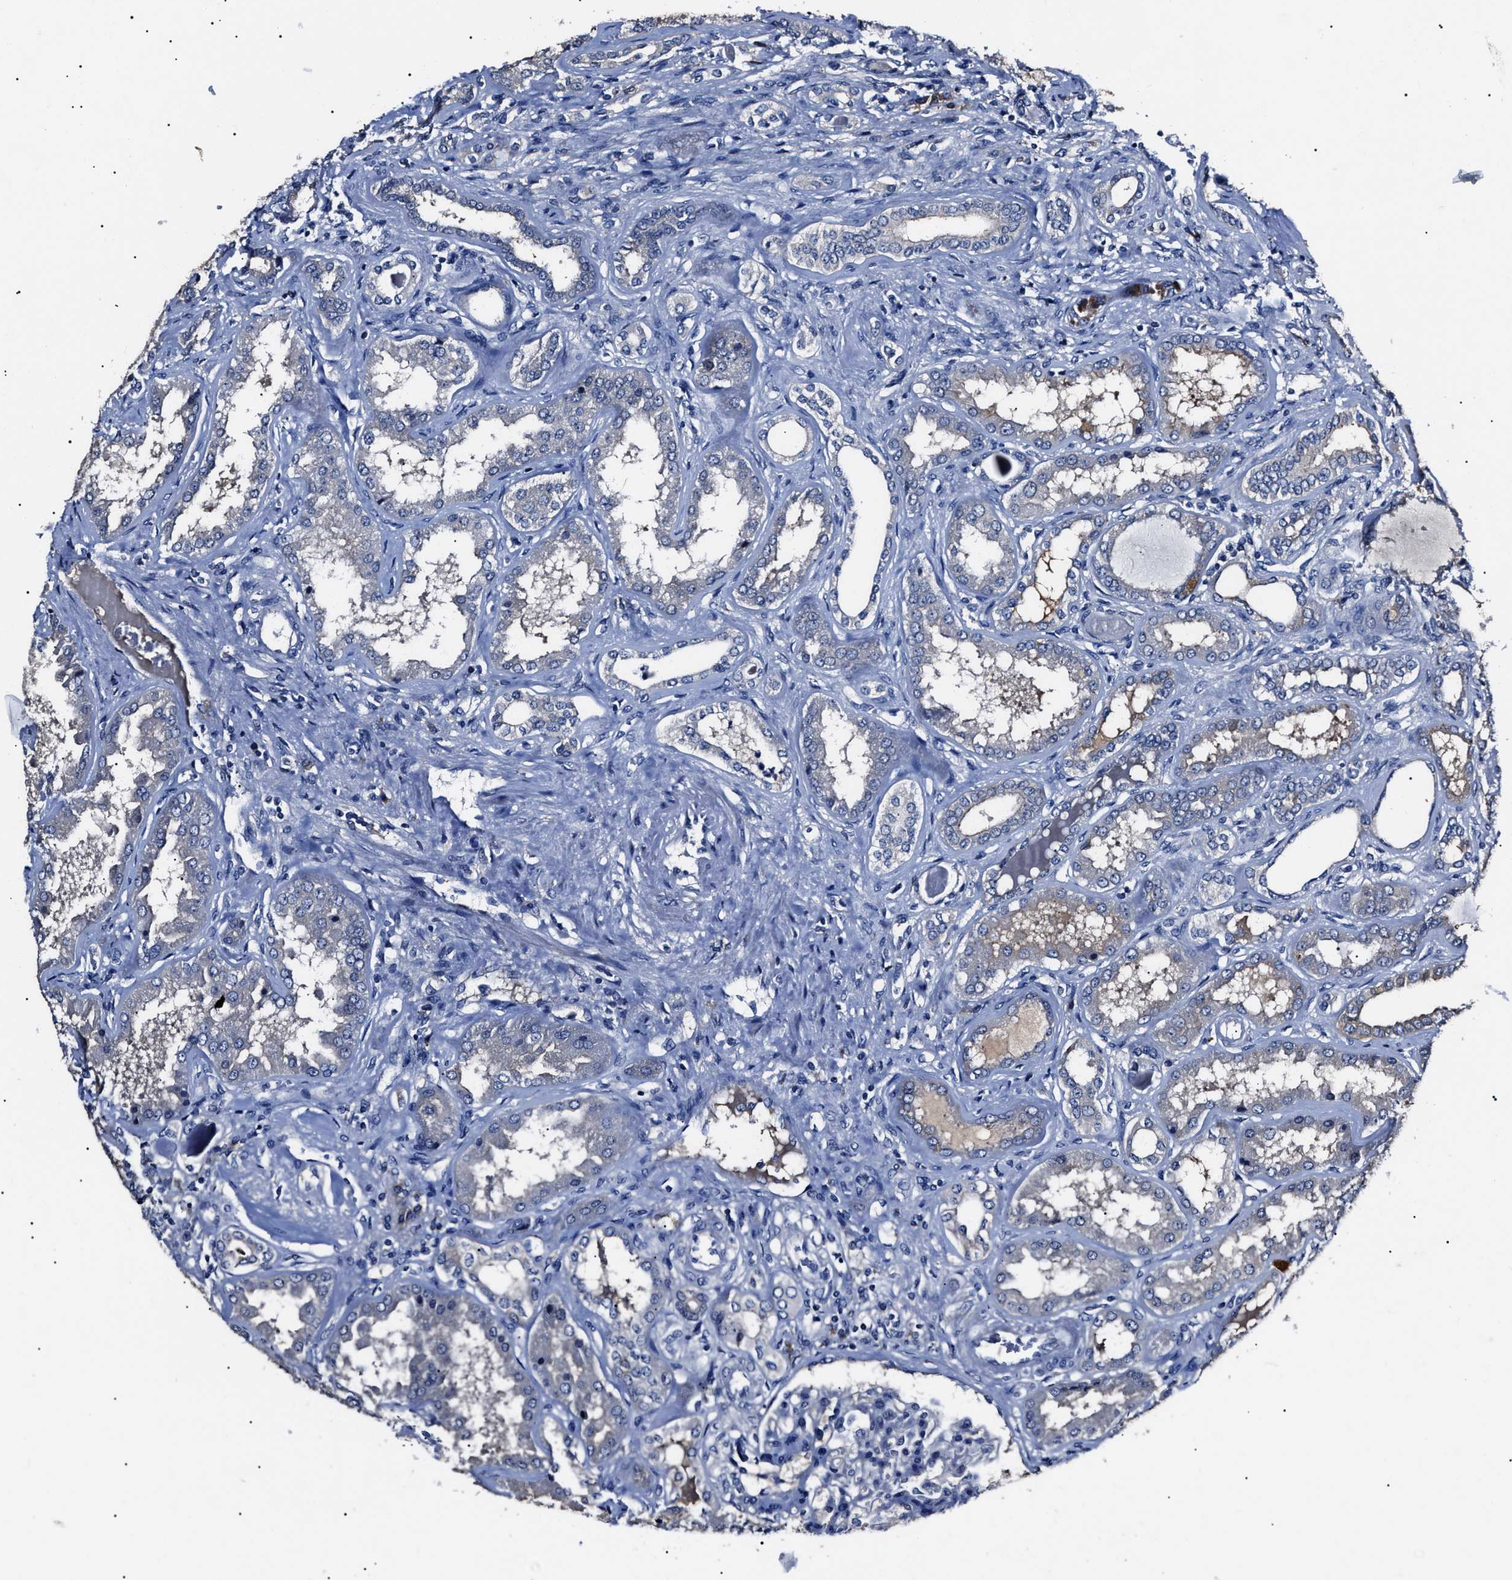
{"staining": {"intensity": "negative", "quantity": "none", "location": "none"}, "tissue": "kidney", "cell_type": "Cells in glomeruli", "image_type": "normal", "snomed": [{"axis": "morphology", "description": "Normal tissue, NOS"}, {"axis": "topography", "description": "Kidney"}], "caption": "The image demonstrates no staining of cells in glomeruli in unremarkable kidney.", "gene": "IFT81", "patient": {"sex": "female", "age": 56}}